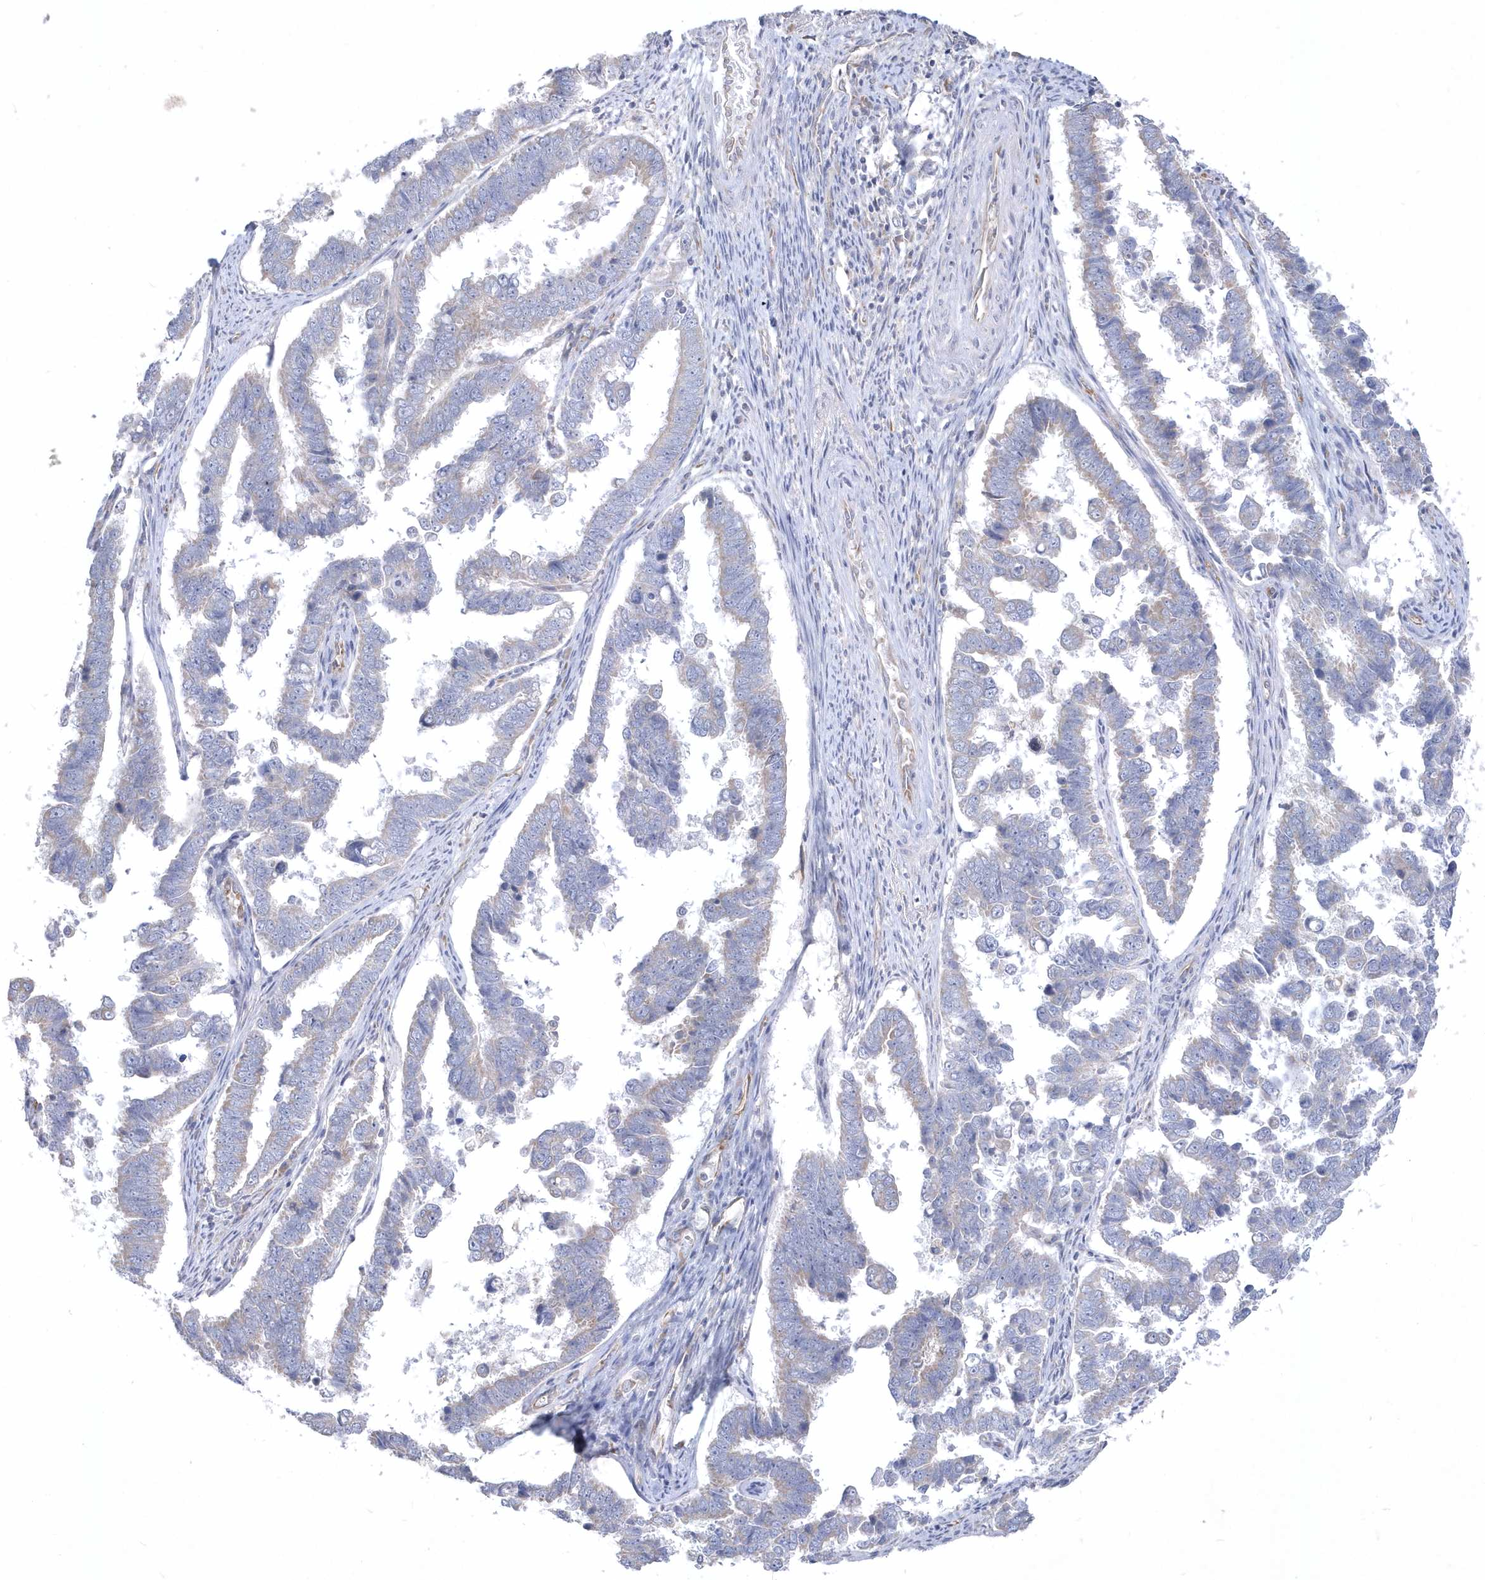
{"staining": {"intensity": "negative", "quantity": "none", "location": "none"}, "tissue": "endometrial cancer", "cell_type": "Tumor cells", "image_type": "cancer", "snomed": [{"axis": "morphology", "description": "Adenocarcinoma, NOS"}, {"axis": "topography", "description": "Endometrium"}], "caption": "Tumor cells are negative for protein expression in human adenocarcinoma (endometrial).", "gene": "DGAT1", "patient": {"sex": "female", "age": 75}}